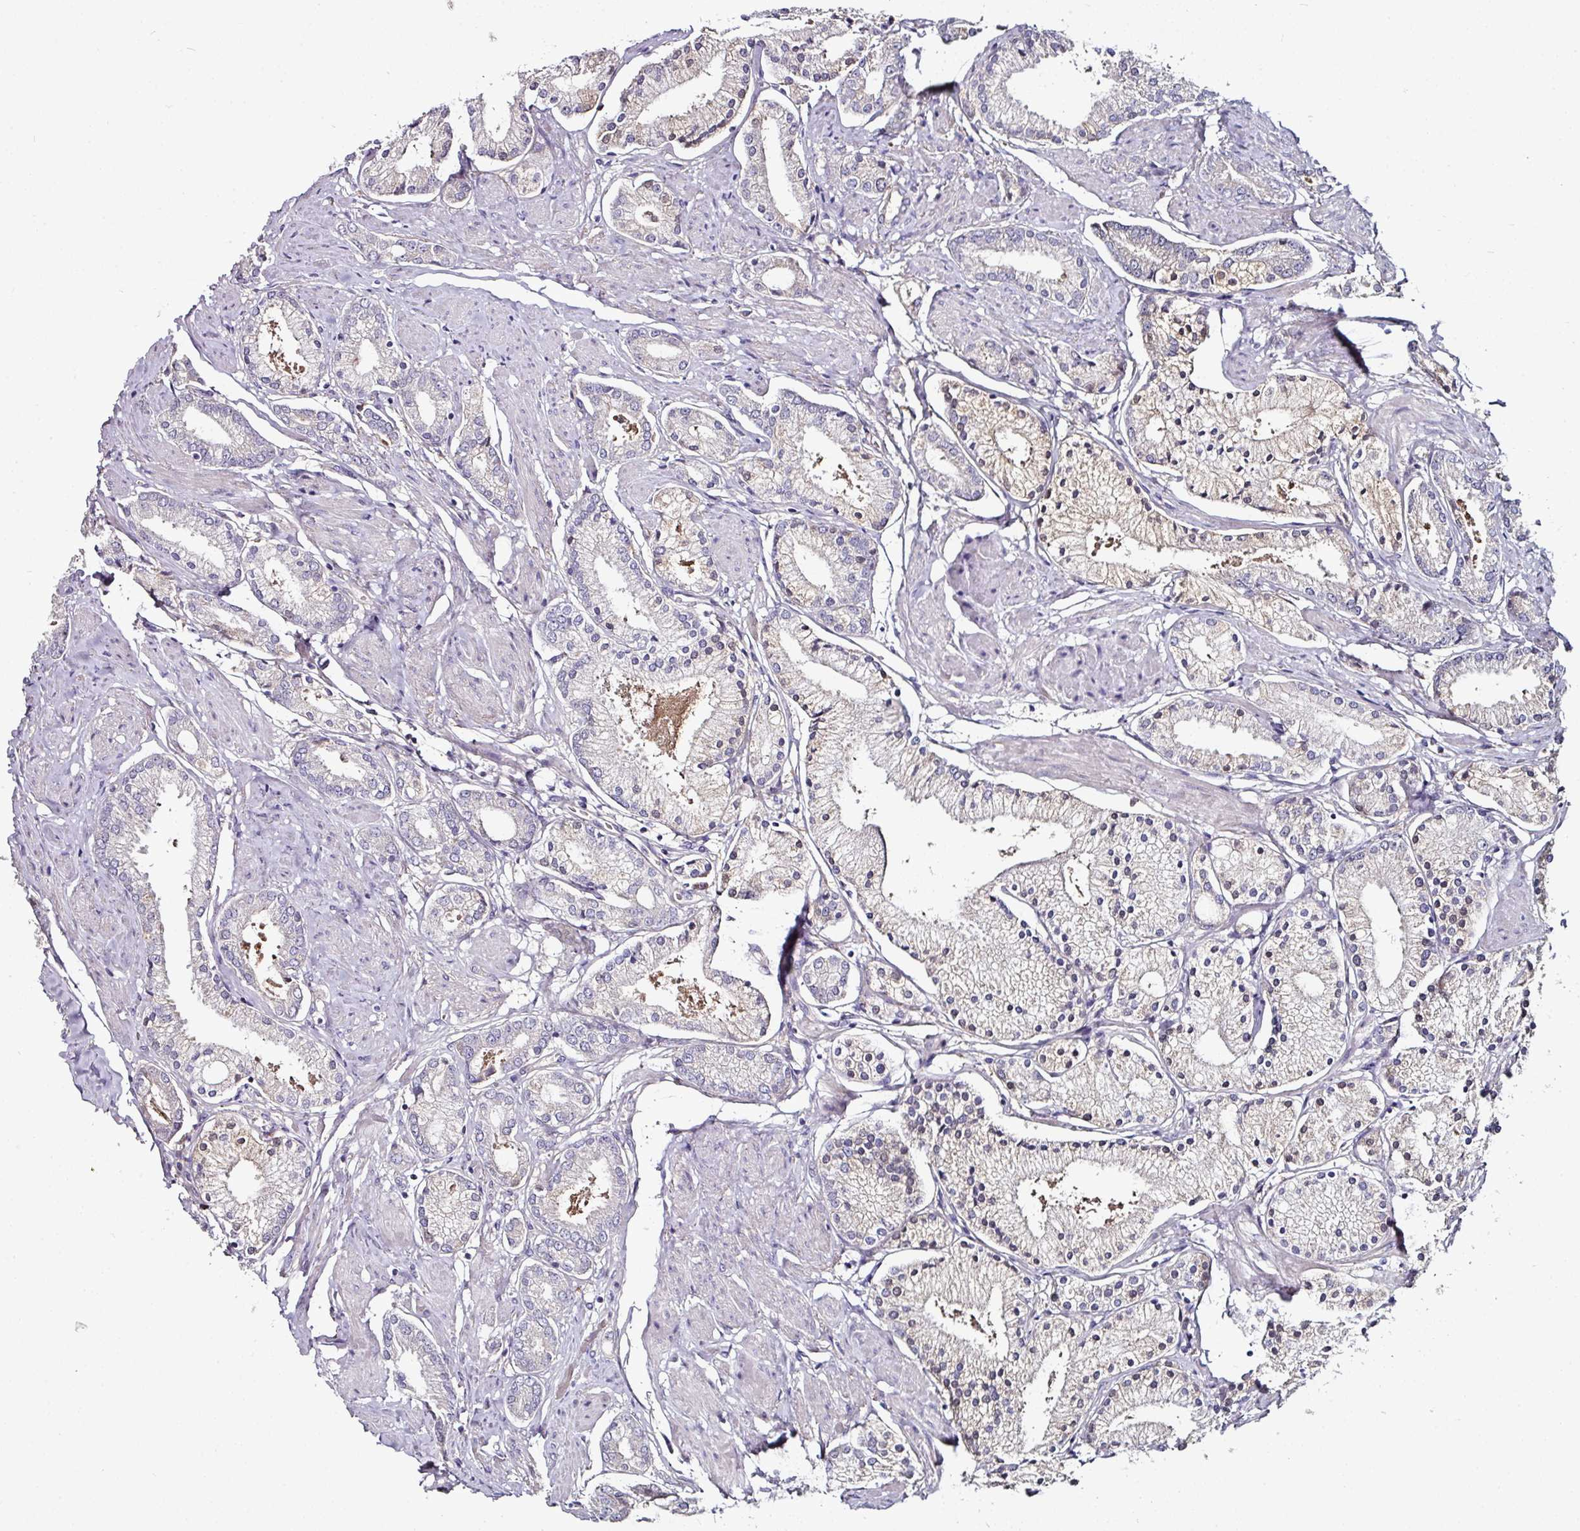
{"staining": {"intensity": "weak", "quantity": "<25%", "location": "cytoplasmic/membranous"}, "tissue": "prostate cancer", "cell_type": "Tumor cells", "image_type": "cancer", "snomed": [{"axis": "morphology", "description": "Adenocarcinoma, High grade"}, {"axis": "topography", "description": "Prostate and seminal vesicle, NOS"}], "caption": "A micrograph of human prostate high-grade adenocarcinoma is negative for staining in tumor cells.", "gene": "CTDSP2", "patient": {"sex": "male", "age": 64}}